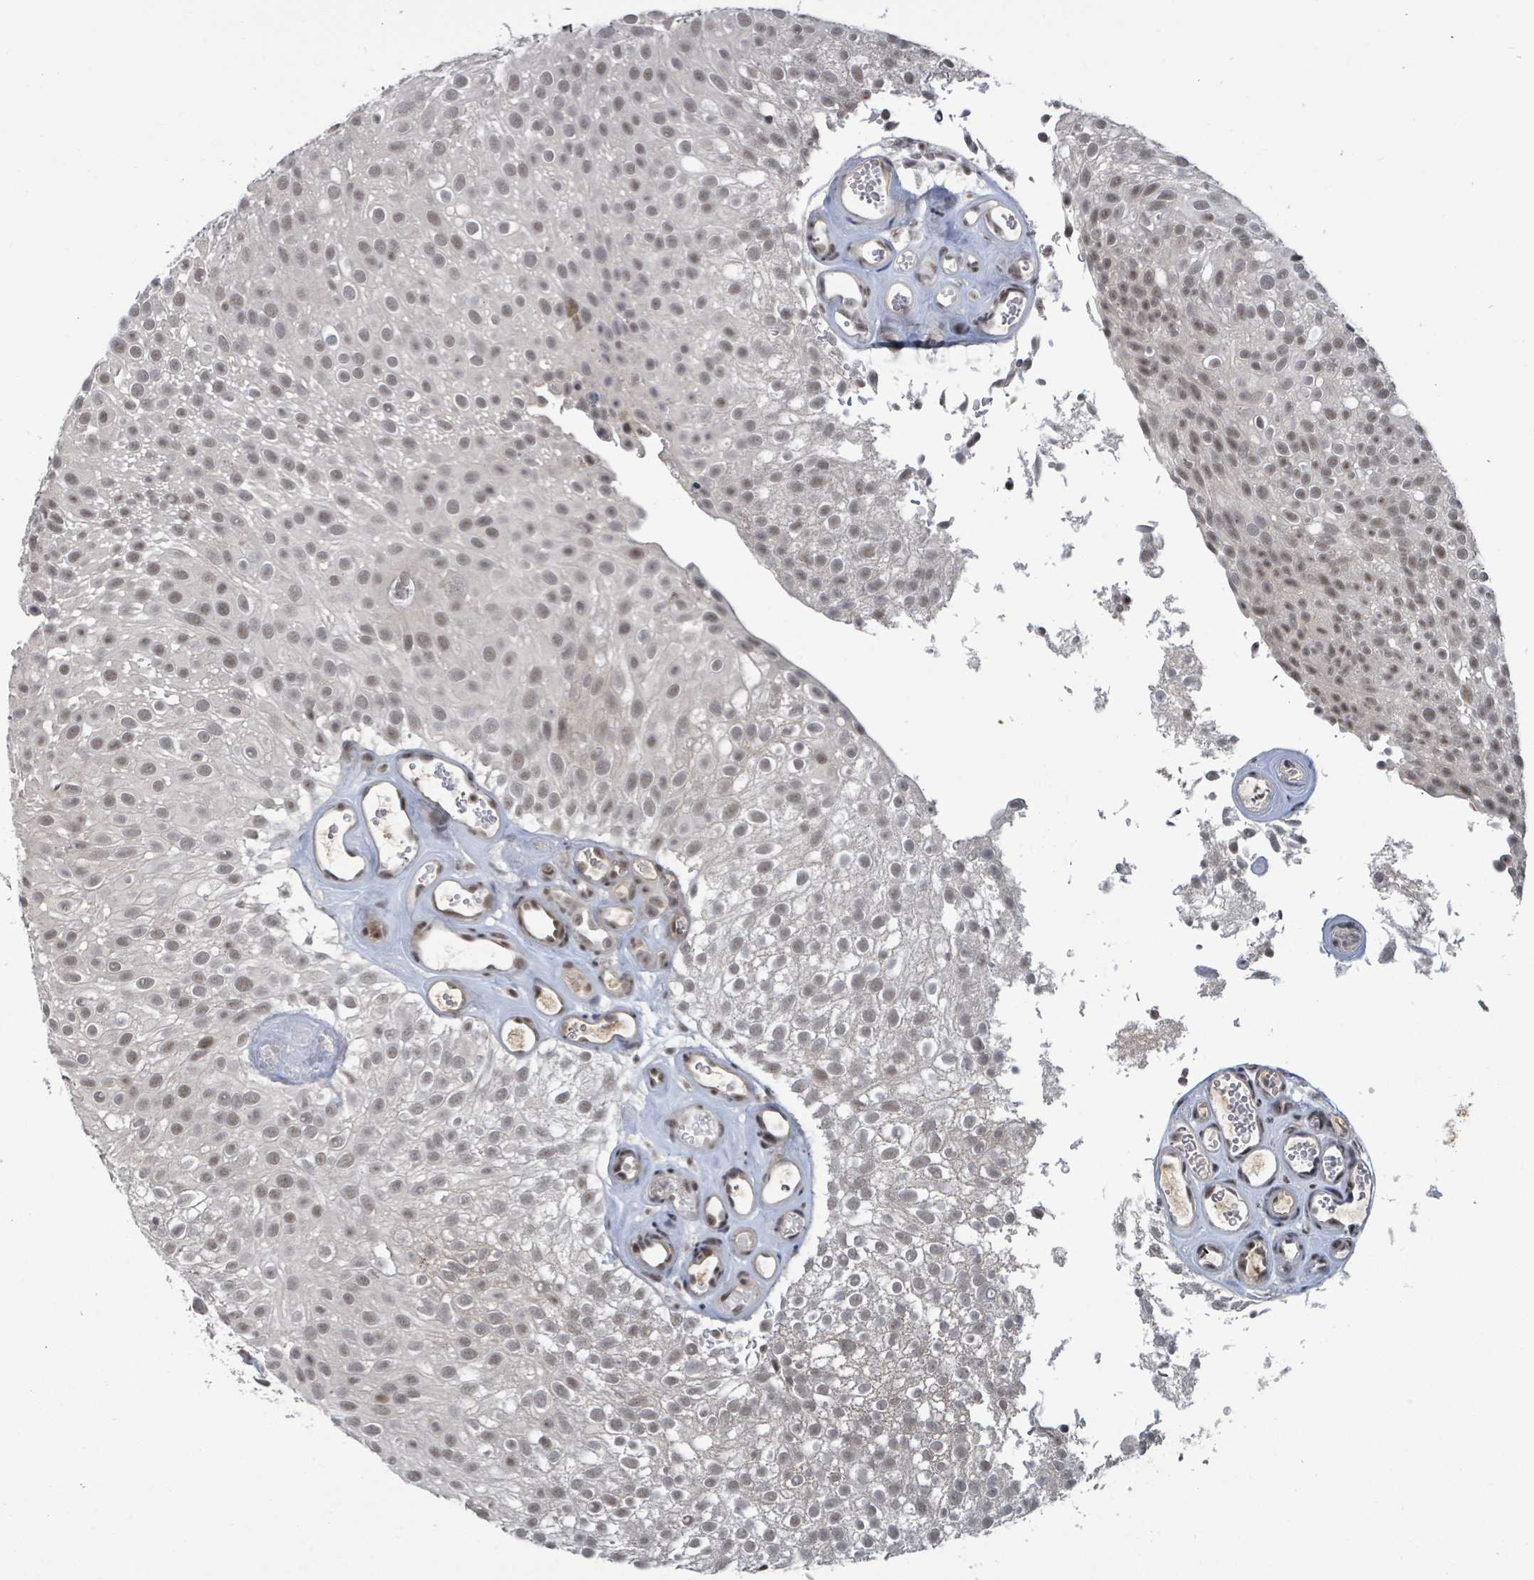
{"staining": {"intensity": "weak", "quantity": ">75%", "location": "nuclear"}, "tissue": "urothelial cancer", "cell_type": "Tumor cells", "image_type": "cancer", "snomed": [{"axis": "morphology", "description": "Urothelial carcinoma, Low grade"}, {"axis": "topography", "description": "Urinary bladder"}], "caption": "This is an image of IHC staining of urothelial cancer, which shows weak staining in the nuclear of tumor cells.", "gene": "ZBTB14", "patient": {"sex": "male", "age": 78}}